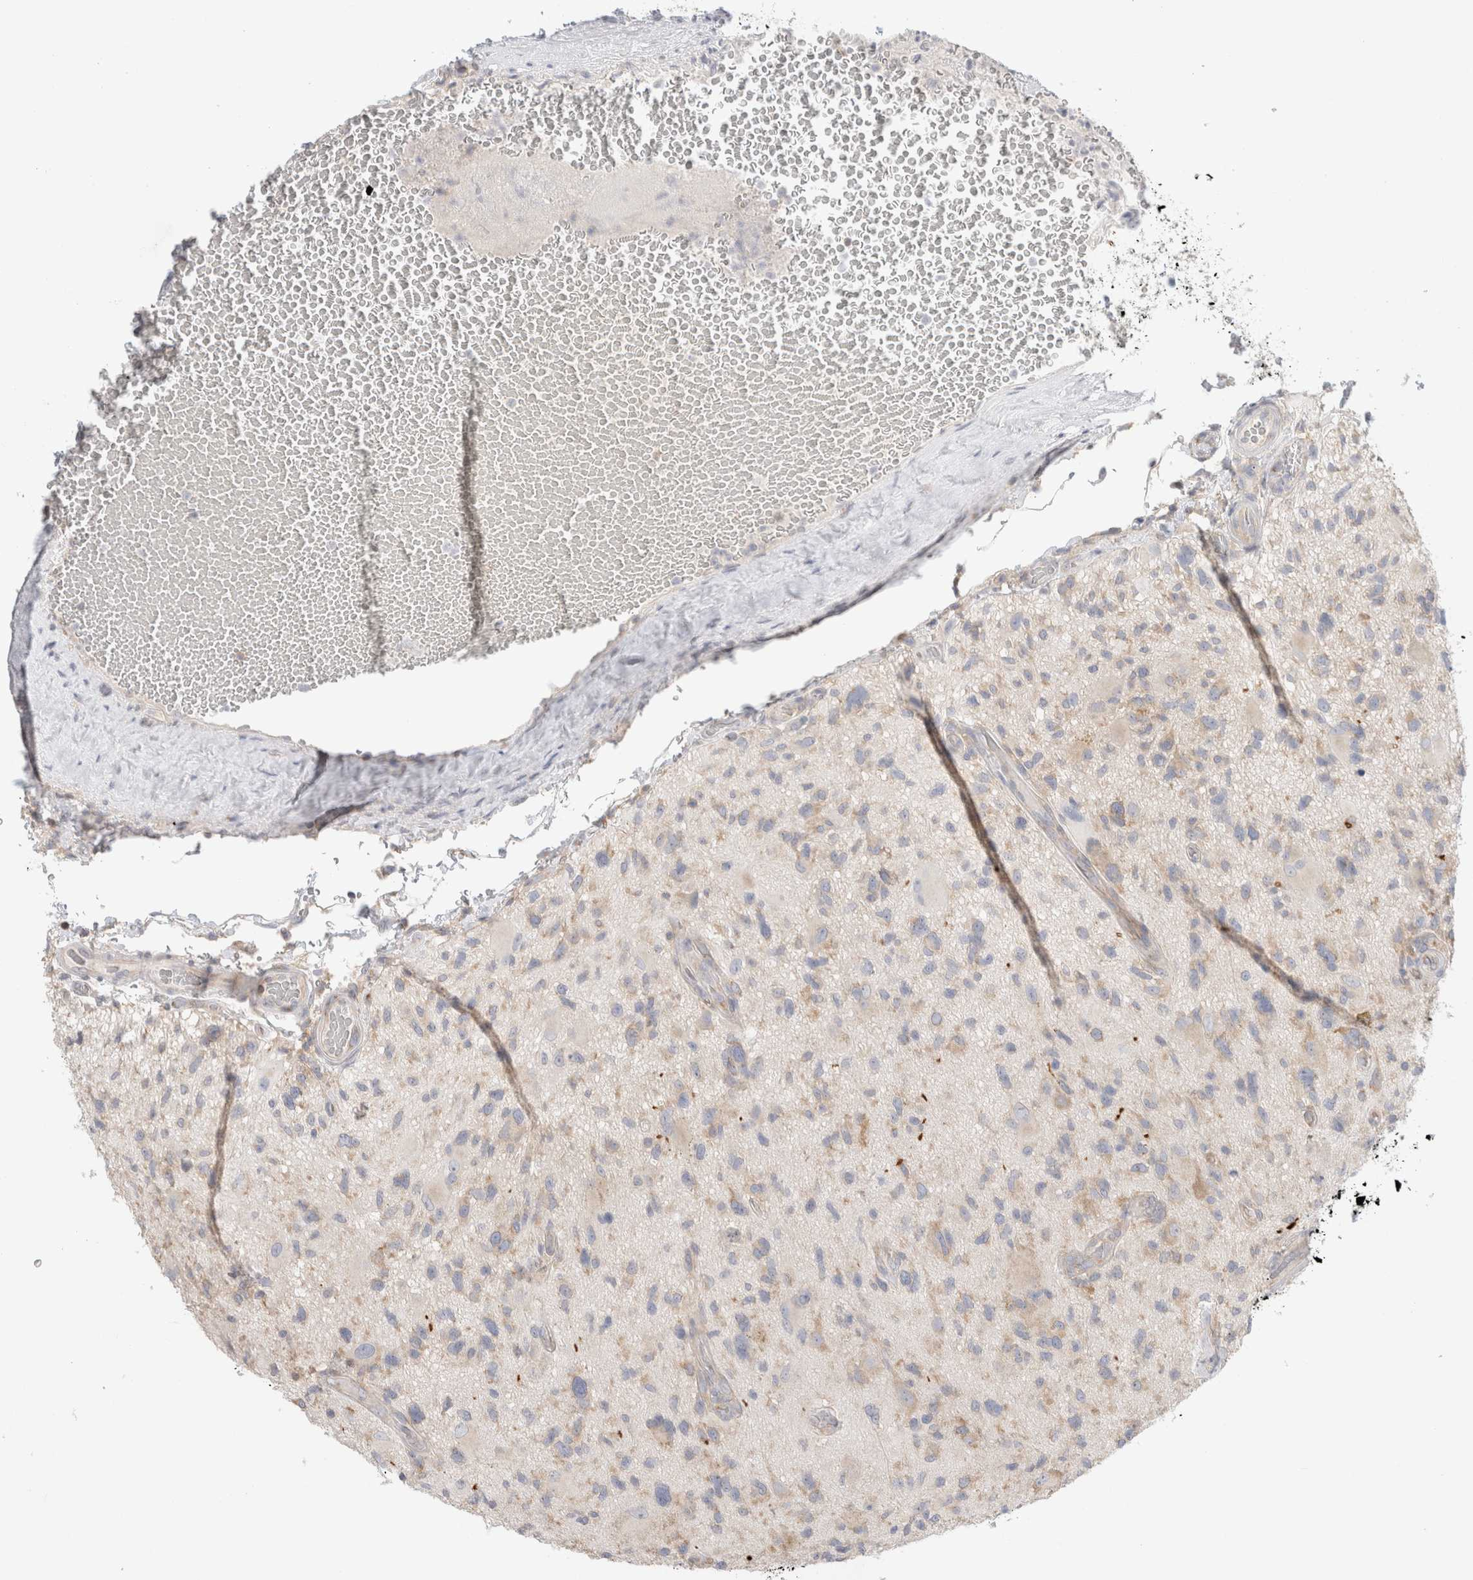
{"staining": {"intensity": "weak", "quantity": "<25%", "location": "cytoplasmic/membranous"}, "tissue": "glioma", "cell_type": "Tumor cells", "image_type": "cancer", "snomed": [{"axis": "morphology", "description": "Glioma, malignant, High grade"}, {"axis": "topography", "description": "Brain"}], "caption": "The immunohistochemistry (IHC) image has no significant staining in tumor cells of high-grade glioma (malignant) tissue.", "gene": "ZNF23", "patient": {"sex": "male", "age": 33}}